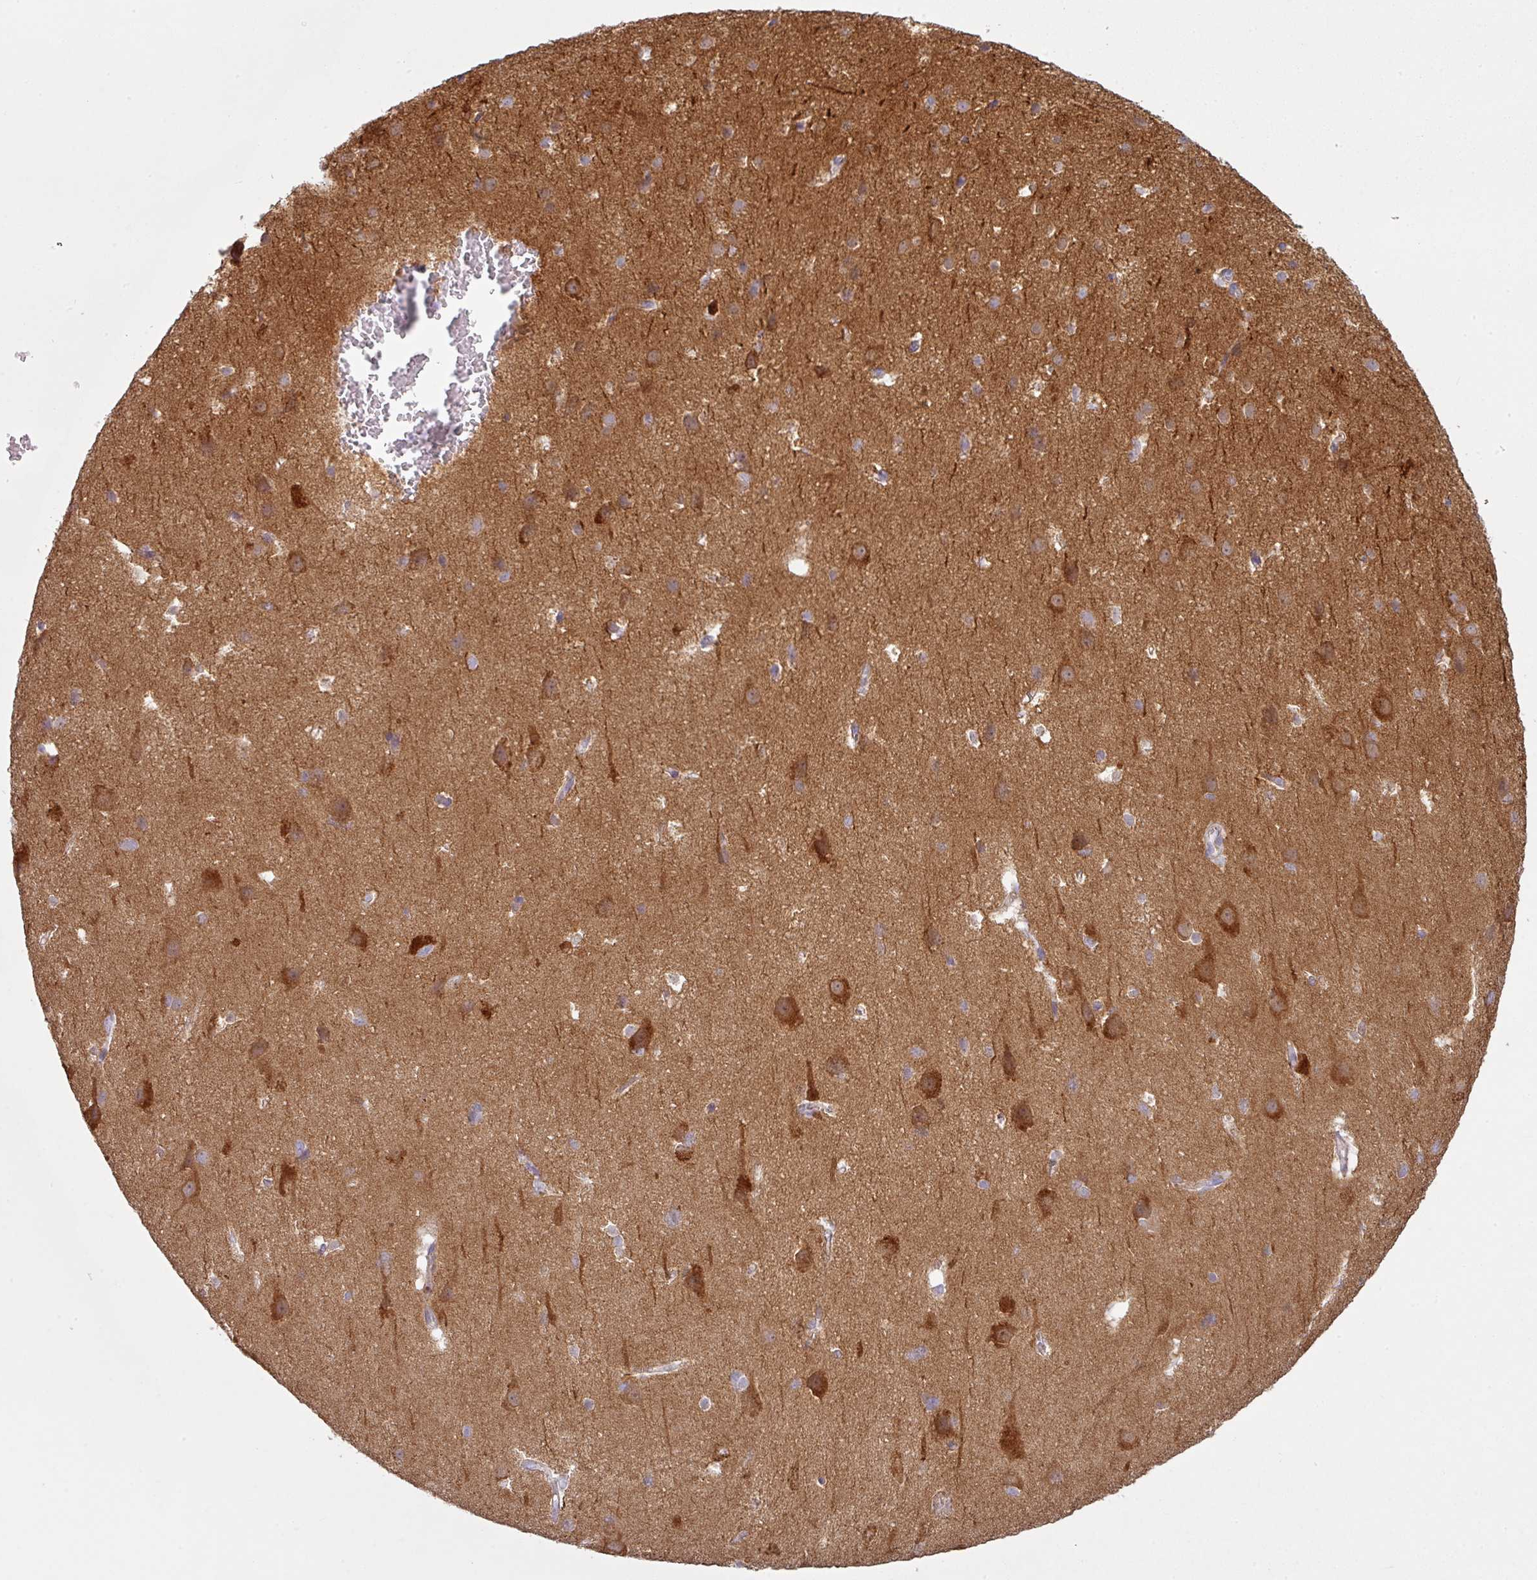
{"staining": {"intensity": "negative", "quantity": "none", "location": "none"}, "tissue": "cerebral cortex", "cell_type": "Endothelial cells", "image_type": "normal", "snomed": [{"axis": "morphology", "description": "Normal tissue, NOS"}, {"axis": "topography", "description": "Cerebral cortex"}], "caption": "Immunohistochemistry (IHC) histopathology image of normal cerebral cortex: human cerebral cortex stained with DAB (3,3'-diaminobenzidine) displays no significant protein staining in endothelial cells.", "gene": "CAMK2A", "patient": {"sex": "male", "age": 37}}